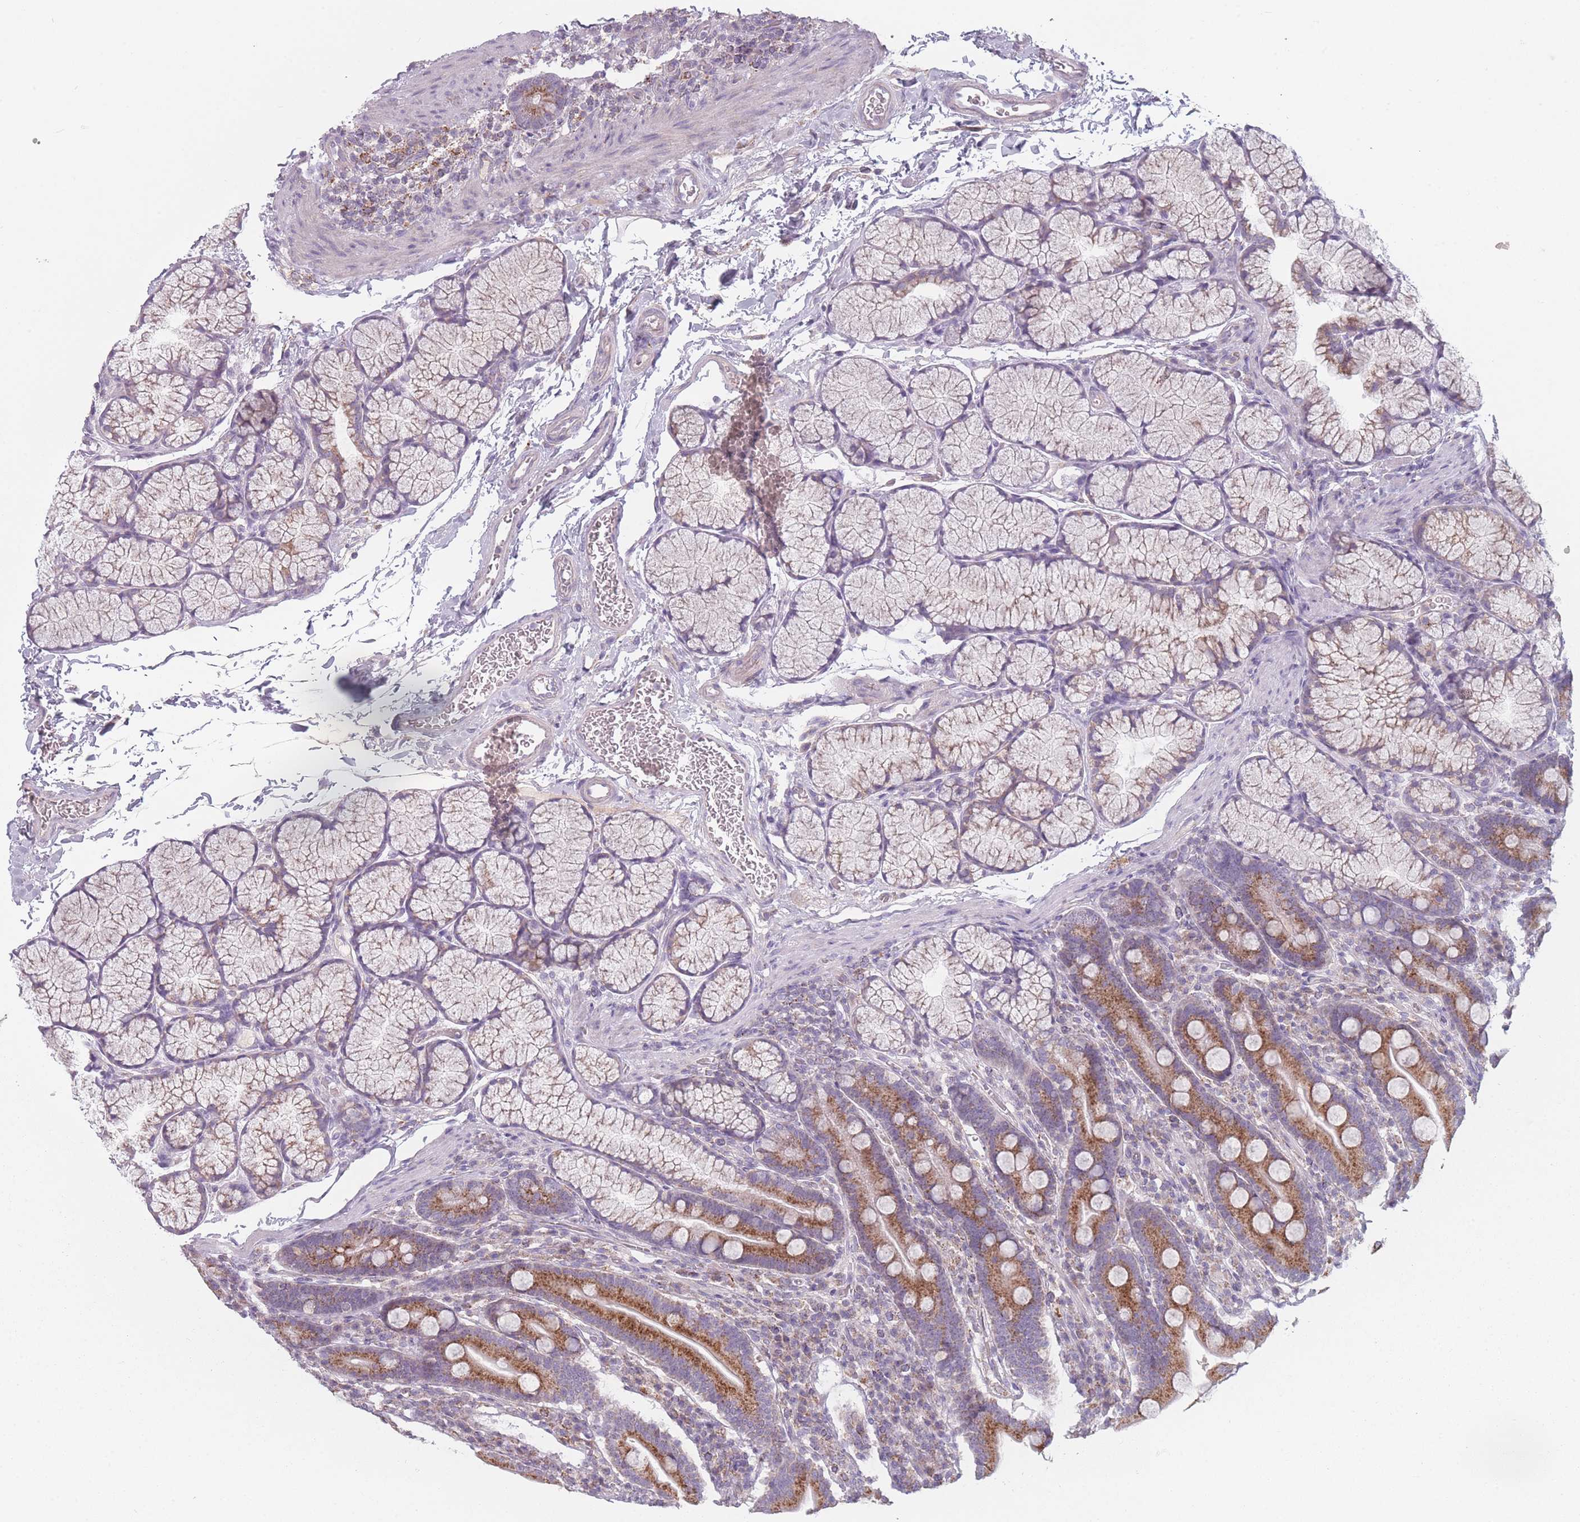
{"staining": {"intensity": "moderate", "quantity": ">75%", "location": "cytoplasmic/membranous"}, "tissue": "duodenum", "cell_type": "Glandular cells", "image_type": "normal", "snomed": [{"axis": "morphology", "description": "Normal tissue, NOS"}, {"axis": "topography", "description": "Duodenum"}], "caption": "This histopathology image displays IHC staining of normal human duodenum, with medium moderate cytoplasmic/membranous expression in approximately >75% of glandular cells.", "gene": "PEX11B", "patient": {"sex": "male", "age": 35}}